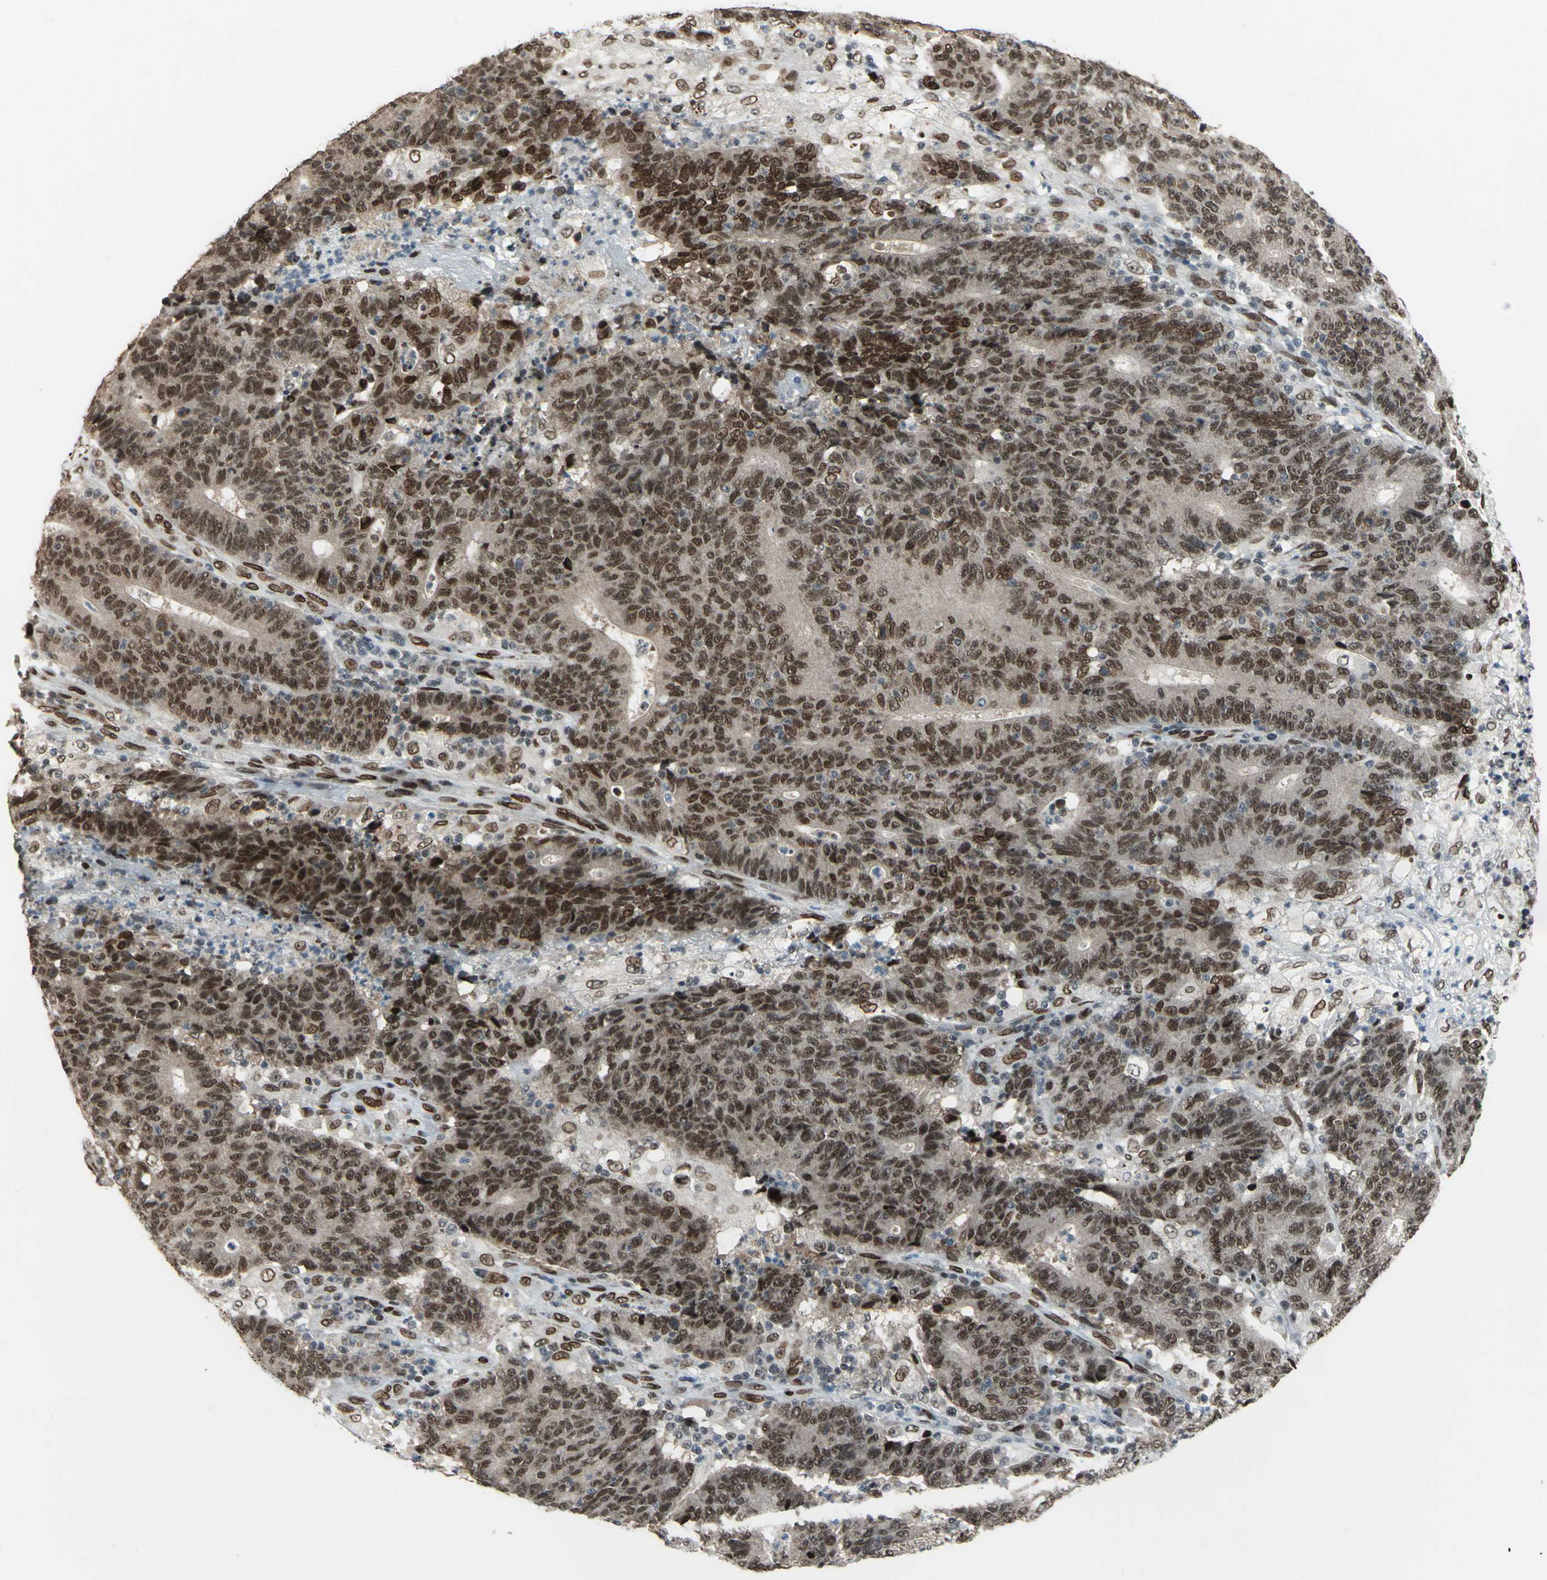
{"staining": {"intensity": "strong", "quantity": ">75%", "location": "cytoplasmic/membranous,nuclear"}, "tissue": "colorectal cancer", "cell_type": "Tumor cells", "image_type": "cancer", "snomed": [{"axis": "morphology", "description": "Normal tissue, NOS"}, {"axis": "morphology", "description": "Adenocarcinoma, NOS"}, {"axis": "topography", "description": "Colon"}], "caption": "Colorectal cancer stained with a protein marker demonstrates strong staining in tumor cells.", "gene": "ISY1", "patient": {"sex": "female", "age": 75}}